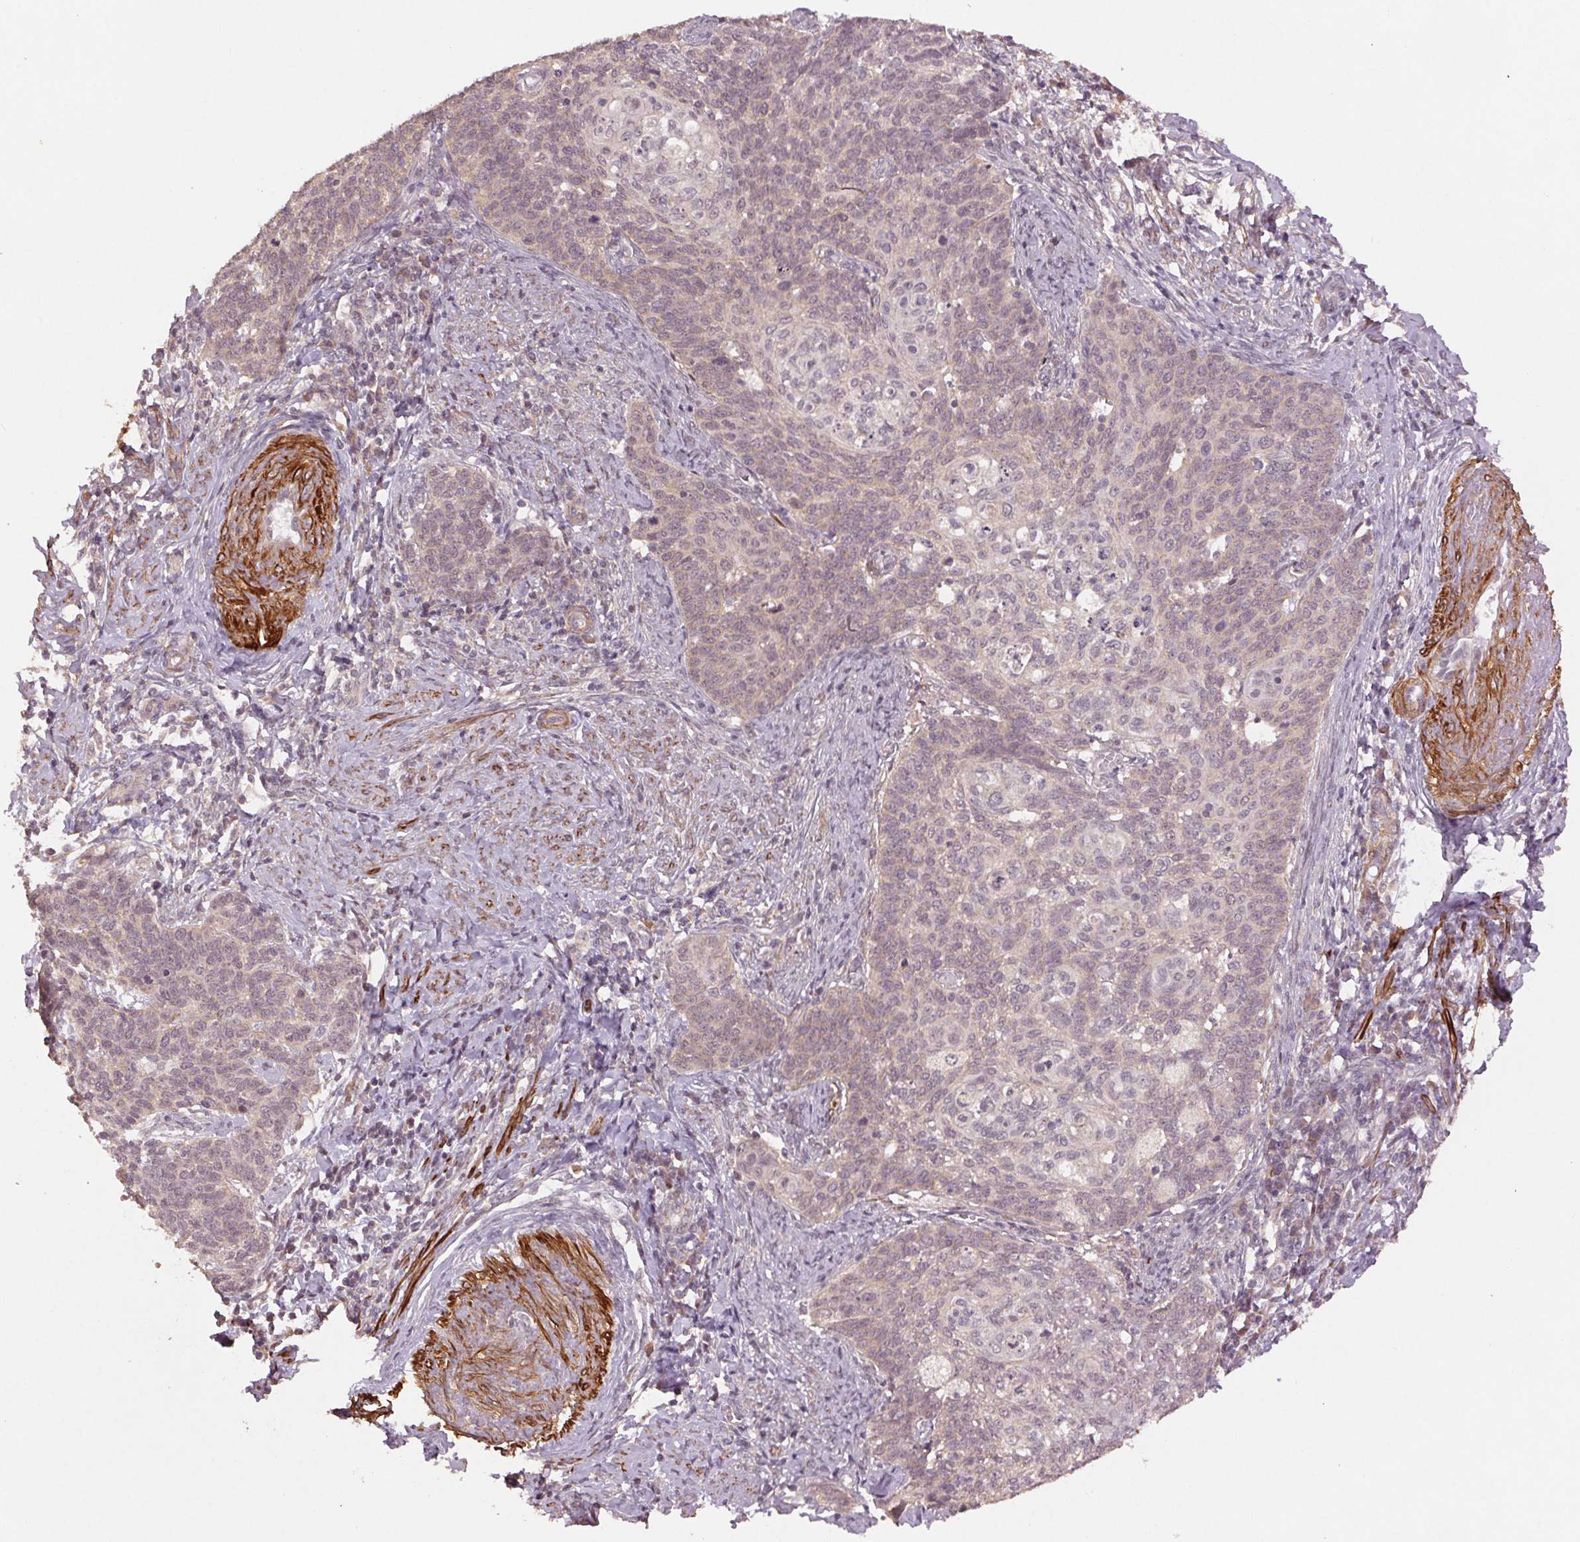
{"staining": {"intensity": "negative", "quantity": "none", "location": "none"}, "tissue": "cervical cancer", "cell_type": "Tumor cells", "image_type": "cancer", "snomed": [{"axis": "morphology", "description": "Normal tissue, NOS"}, {"axis": "morphology", "description": "Squamous cell carcinoma, NOS"}, {"axis": "topography", "description": "Cervix"}], "caption": "High magnification brightfield microscopy of cervical cancer stained with DAB (3,3'-diaminobenzidine) (brown) and counterstained with hematoxylin (blue): tumor cells show no significant staining. Nuclei are stained in blue.", "gene": "SMLR1", "patient": {"sex": "female", "age": 39}}